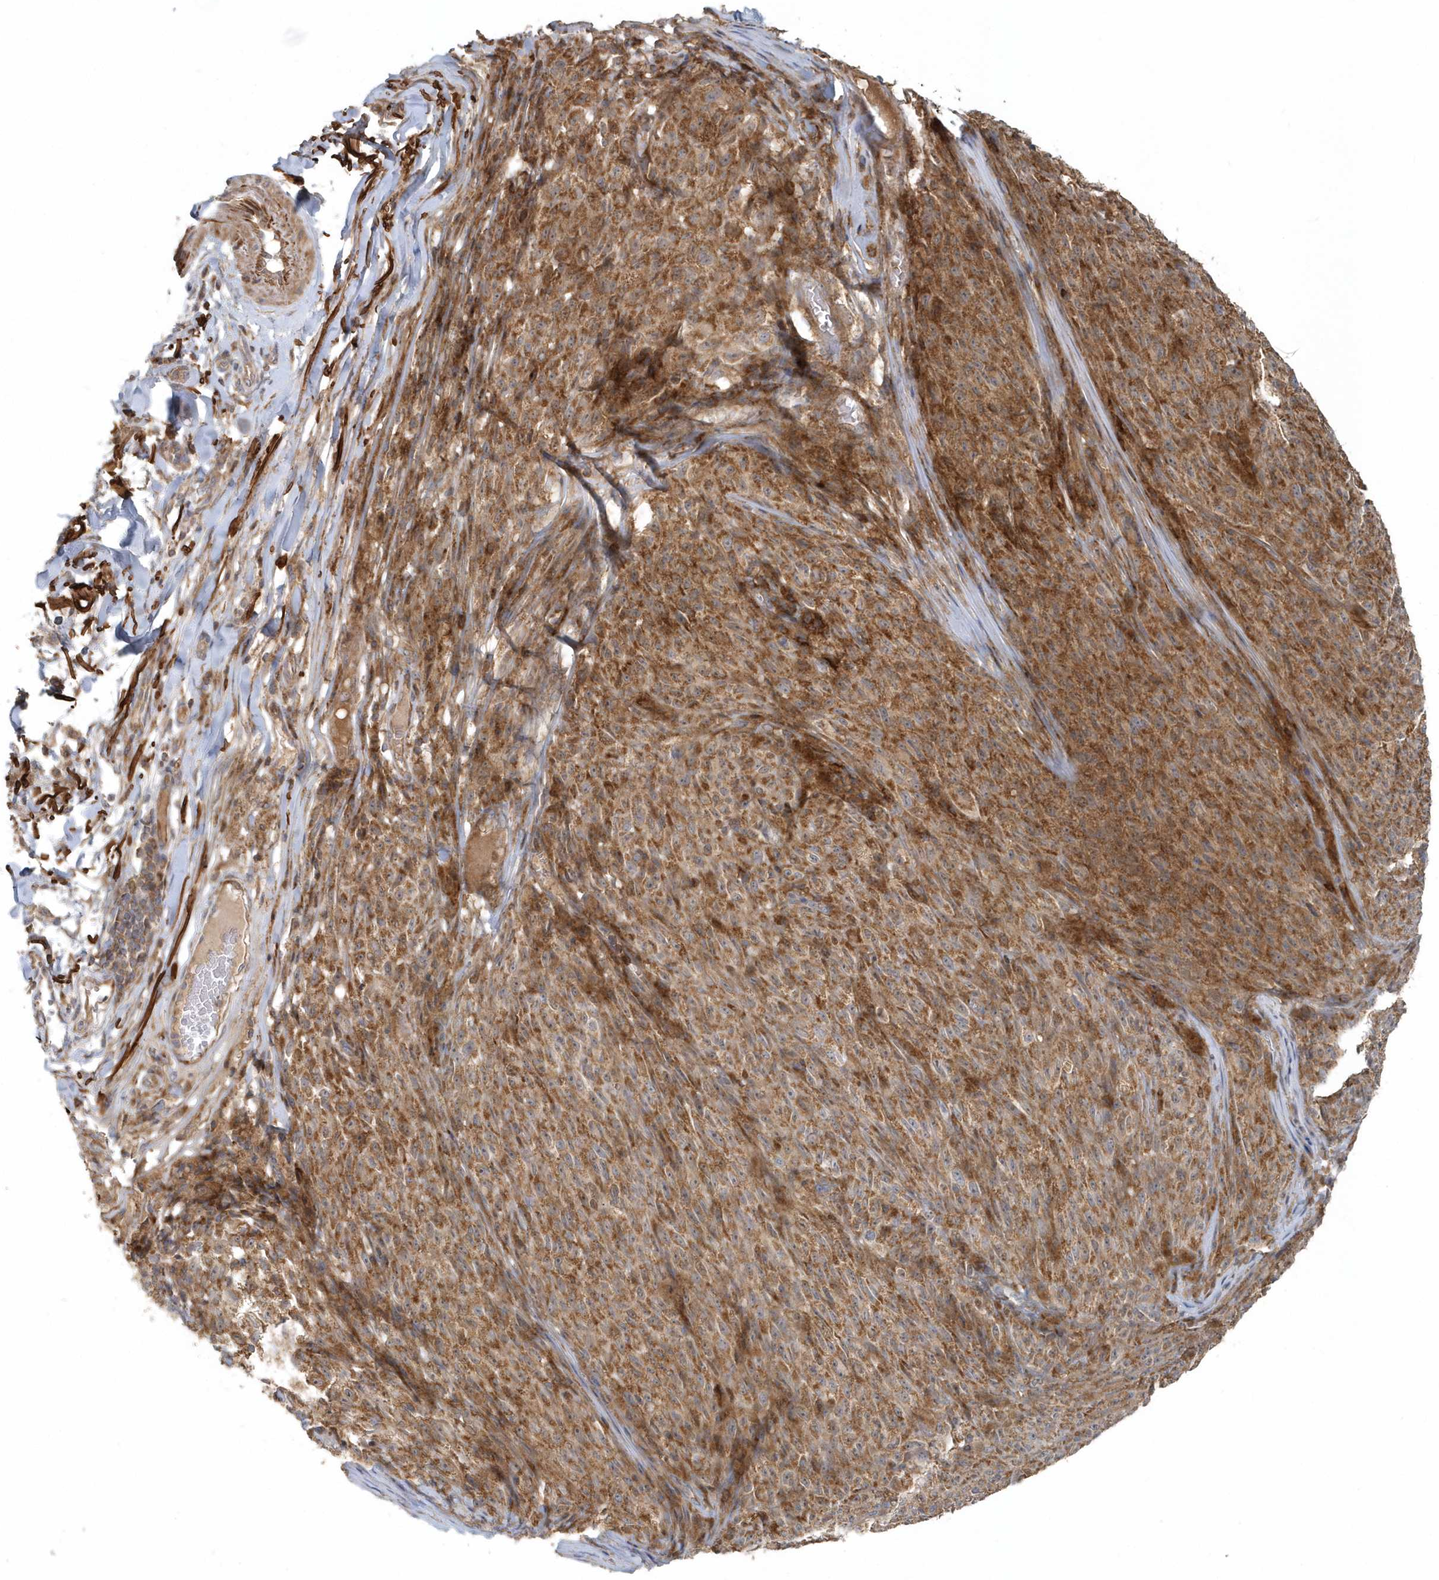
{"staining": {"intensity": "moderate", "quantity": ">75%", "location": "cytoplasmic/membranous"}, "tissue": "melanoma", "cell_type": "Tumor cells", "image_type": "cancer", "snomed": [{"axis": "morphology", "description": "Malignant melanoma, NOS"}, {"axis": "topography", "description": "Skin"}], "caption": "Immunohistochemical staining of melanoma displays medium levels of moderate cytoplasmic/membranous expression in about >75% of tumor cells. (Brightfield microscopy of DAB IHC at high magnification).", "gene": "MMUT", "patient": {"sex": "female", "age": 82}}